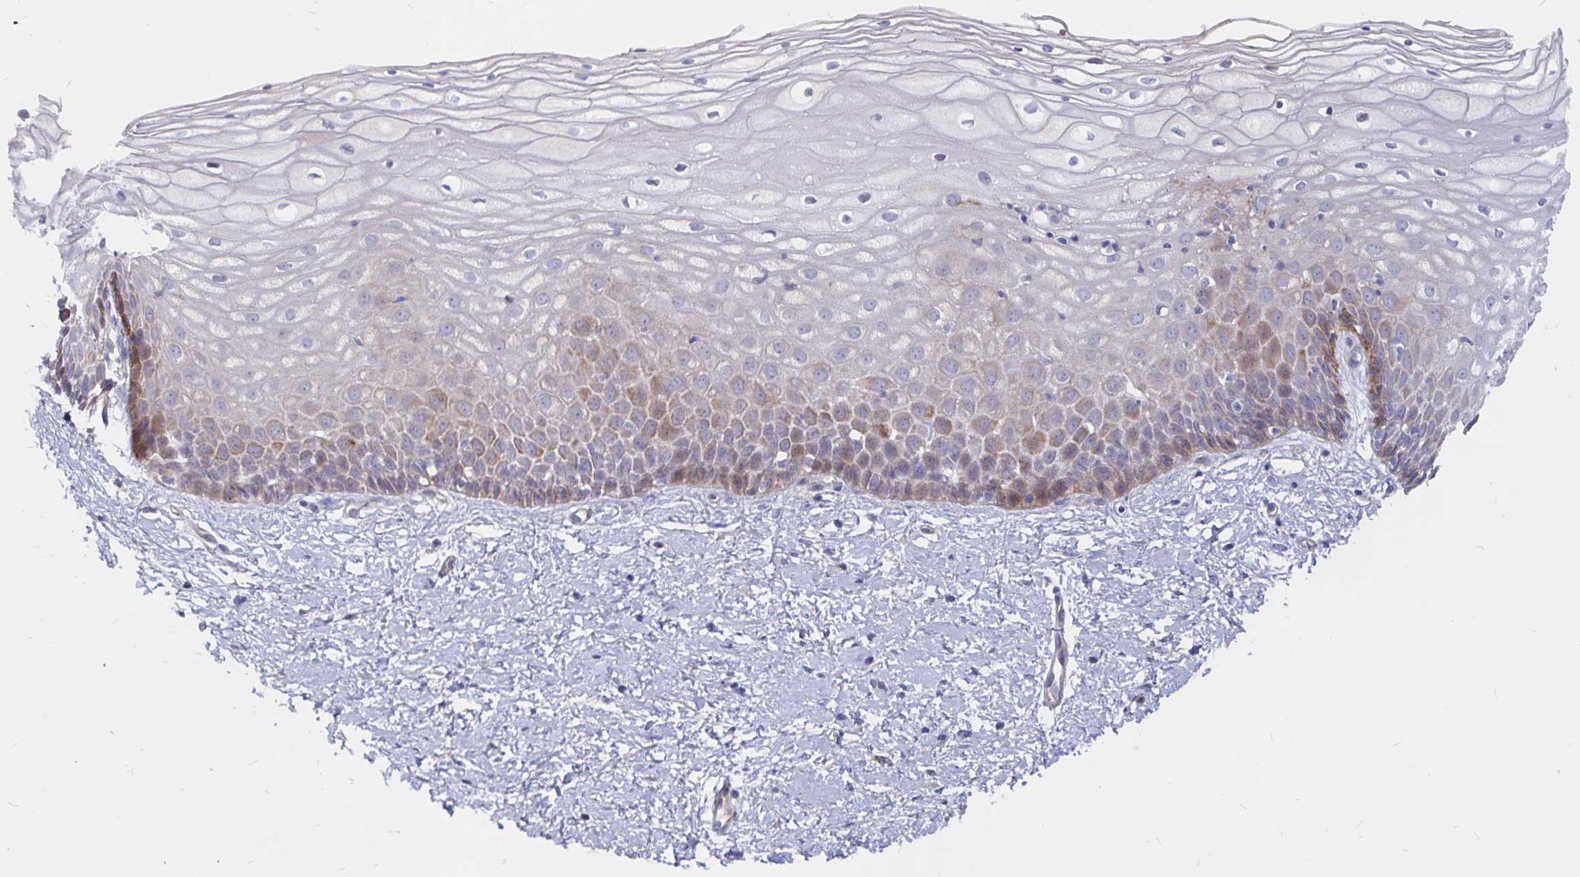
{"staining": {"intensity": "negative", "quantity": "none", "location": "none"}, "tissue": "cervix", "cell_type": "Glandular cells", "image_type": "normal", "snomed": [{"axis": "morphology", "description": "Normal tissue, NOS"}, {"axis": "topography", "description": "Cervix"}], "caption": "This is an immunohistochemistry (IHC) micrograph of normal cervix. There is no staining in glandular cells.", "gene": "KCTD19", "patient": {"sex": "female", "age": 36}}